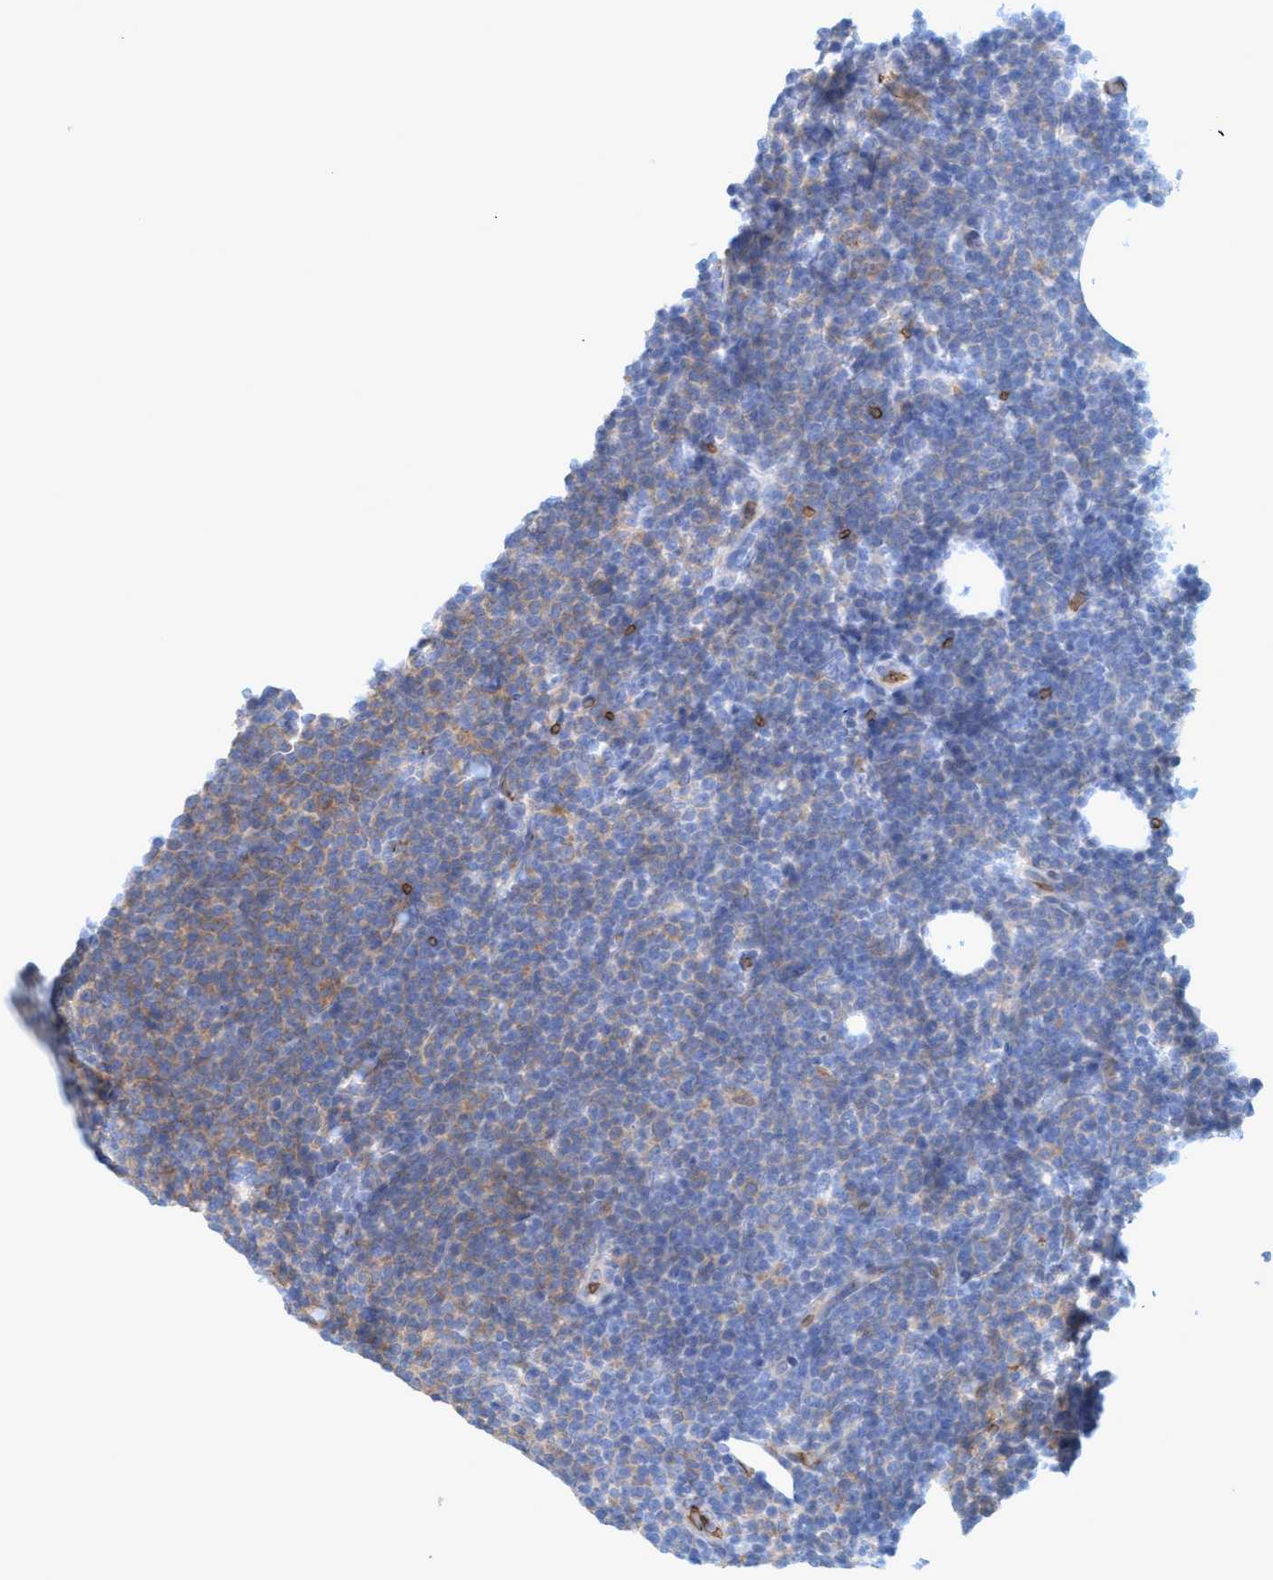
{"staining": {"intensity": "weak", "quantity": "<25%", "location": "cytoplasmic/membranous"}, "tissue": "lymphoma", "cell_type": "Tumor cells", "image_type": "cancer", "snomed": [{"axis": "morphology", "description": "Malignant lymphoma, non-Hodgkin's type, Low grade"}, {"axis": "topography", "description": "Lymph node"}], "caption": "Malignant lymphoma, non-Hodgkin's type (low-grade) was stained to show a protein in brown. There is no significant staining in tumor cells. (Stains: DAB (3,3'-diaminobenzidine) IHC with hematoxylin counter stain, Microscopy: brightfield microscopy at high magnification).", "gene": "SPEM2", "patient": {"sex": "male", "age": 66}}